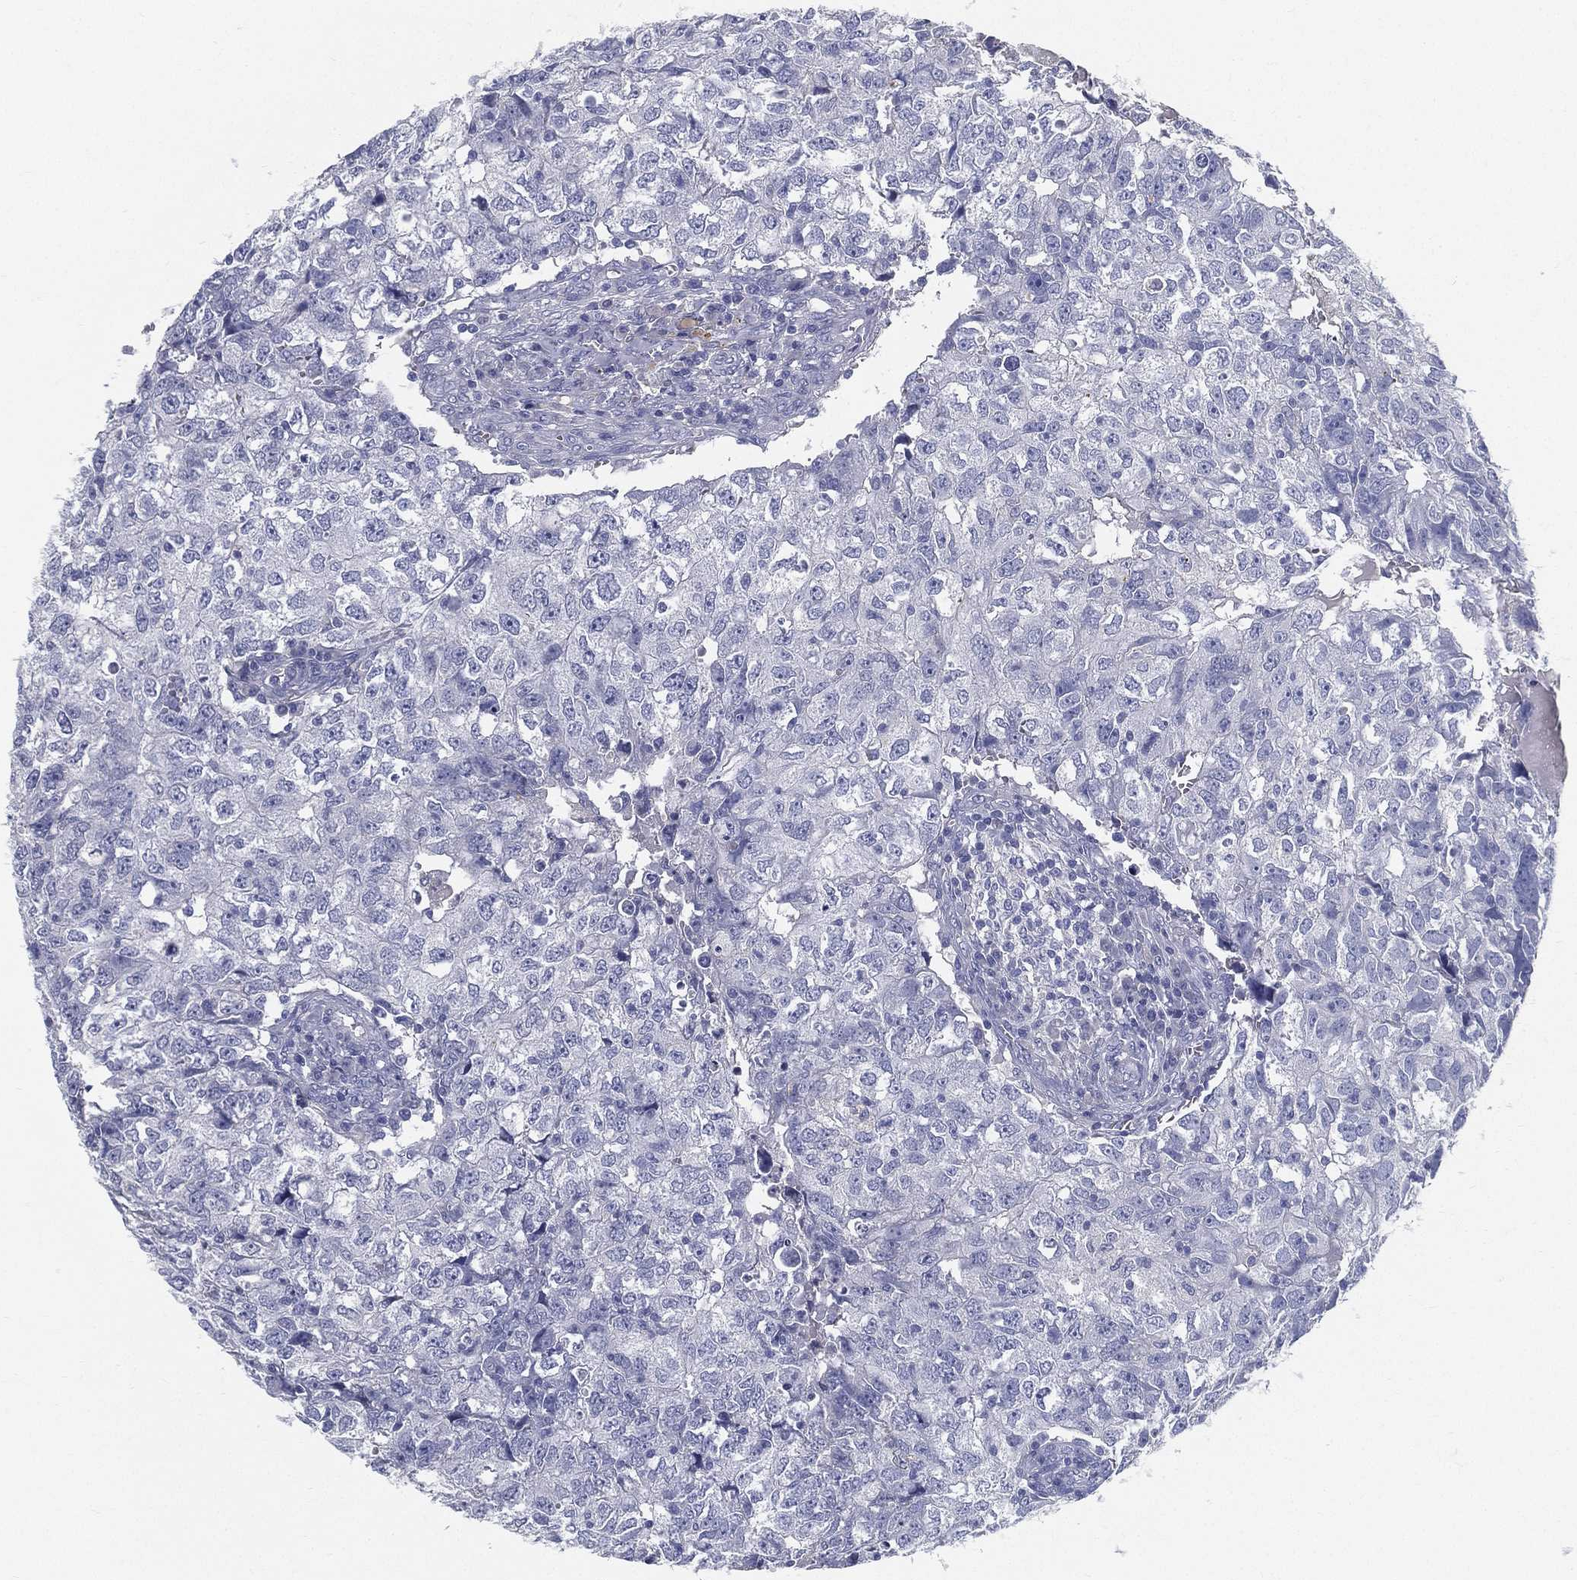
{"staining": {"intensity": "negative", "quantity": "none", "location": "none"}, "tissue": "breast cancer", "cell_type": "Tumor cells", "image_type": "cancer", "snomed": [{"axis": "morphology", "description": "Duct carcinoma"}, {"axis": "topography", "description": "Breast"}], "caption": "Tumor cells show no significant protein staining in breast cancer. (DAB IHC, high magnification).", "gene": "STS", "patient": {"sex": "female", "age": 30}}